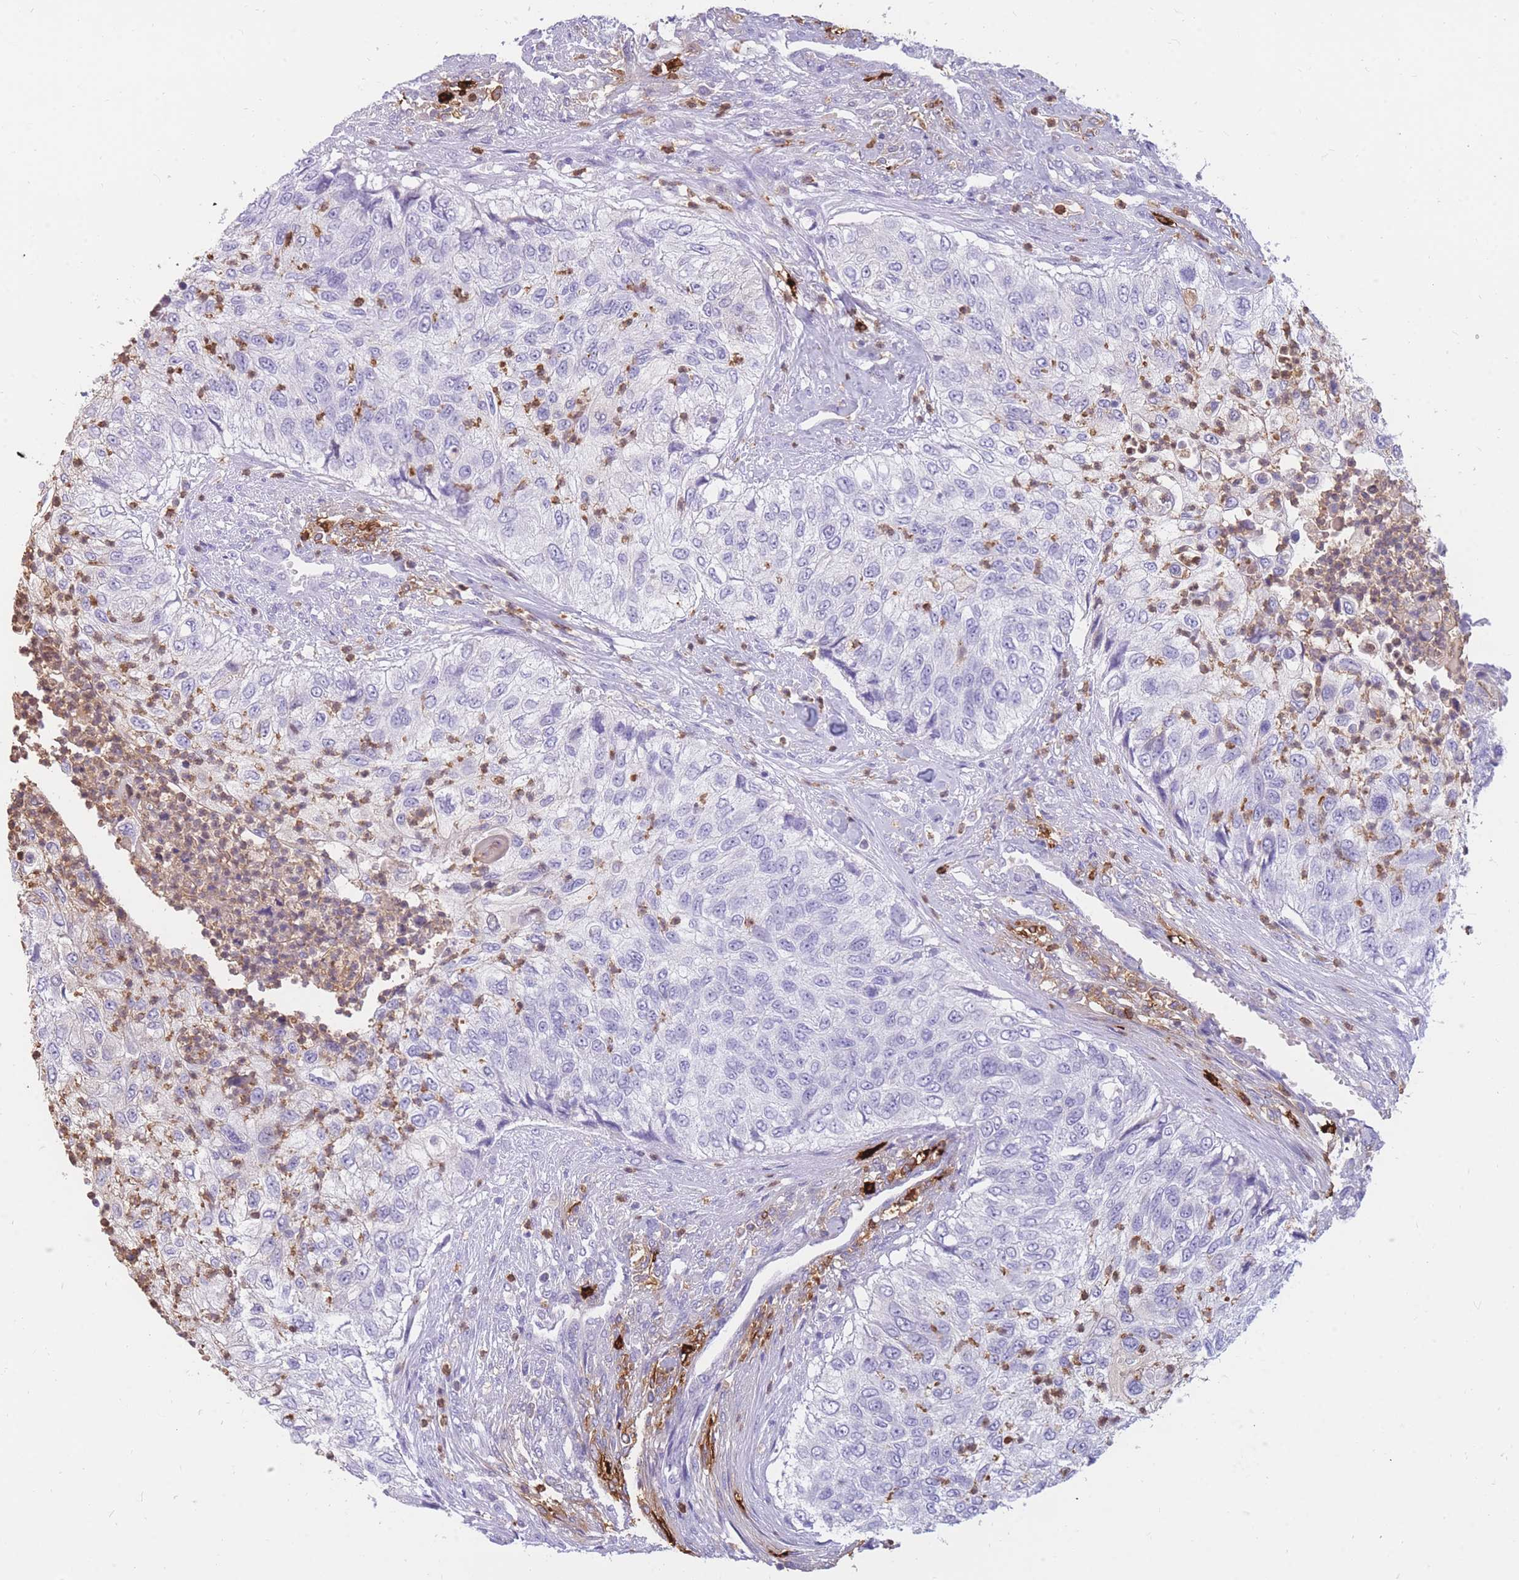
{"staining": {"intensity": "negative", "quantity": "none", "location": "none"}, "tissue": "urothelial cancer", "cell_type": "Tumor cells", "image_type": "cancer", "snomed": [{"axis": "morphology", "description": "Urothelial carcinoma, High grade"}, {"axis": "topography", "description": "Urinary bladder"}], "caption": "Human high-grade urothelial carcinoma stained for a protein using immunohistochemistry displays no staining in tumor cells.", "gene": "TPSAB1", "patient": {"sex": "female", "age": 60}}